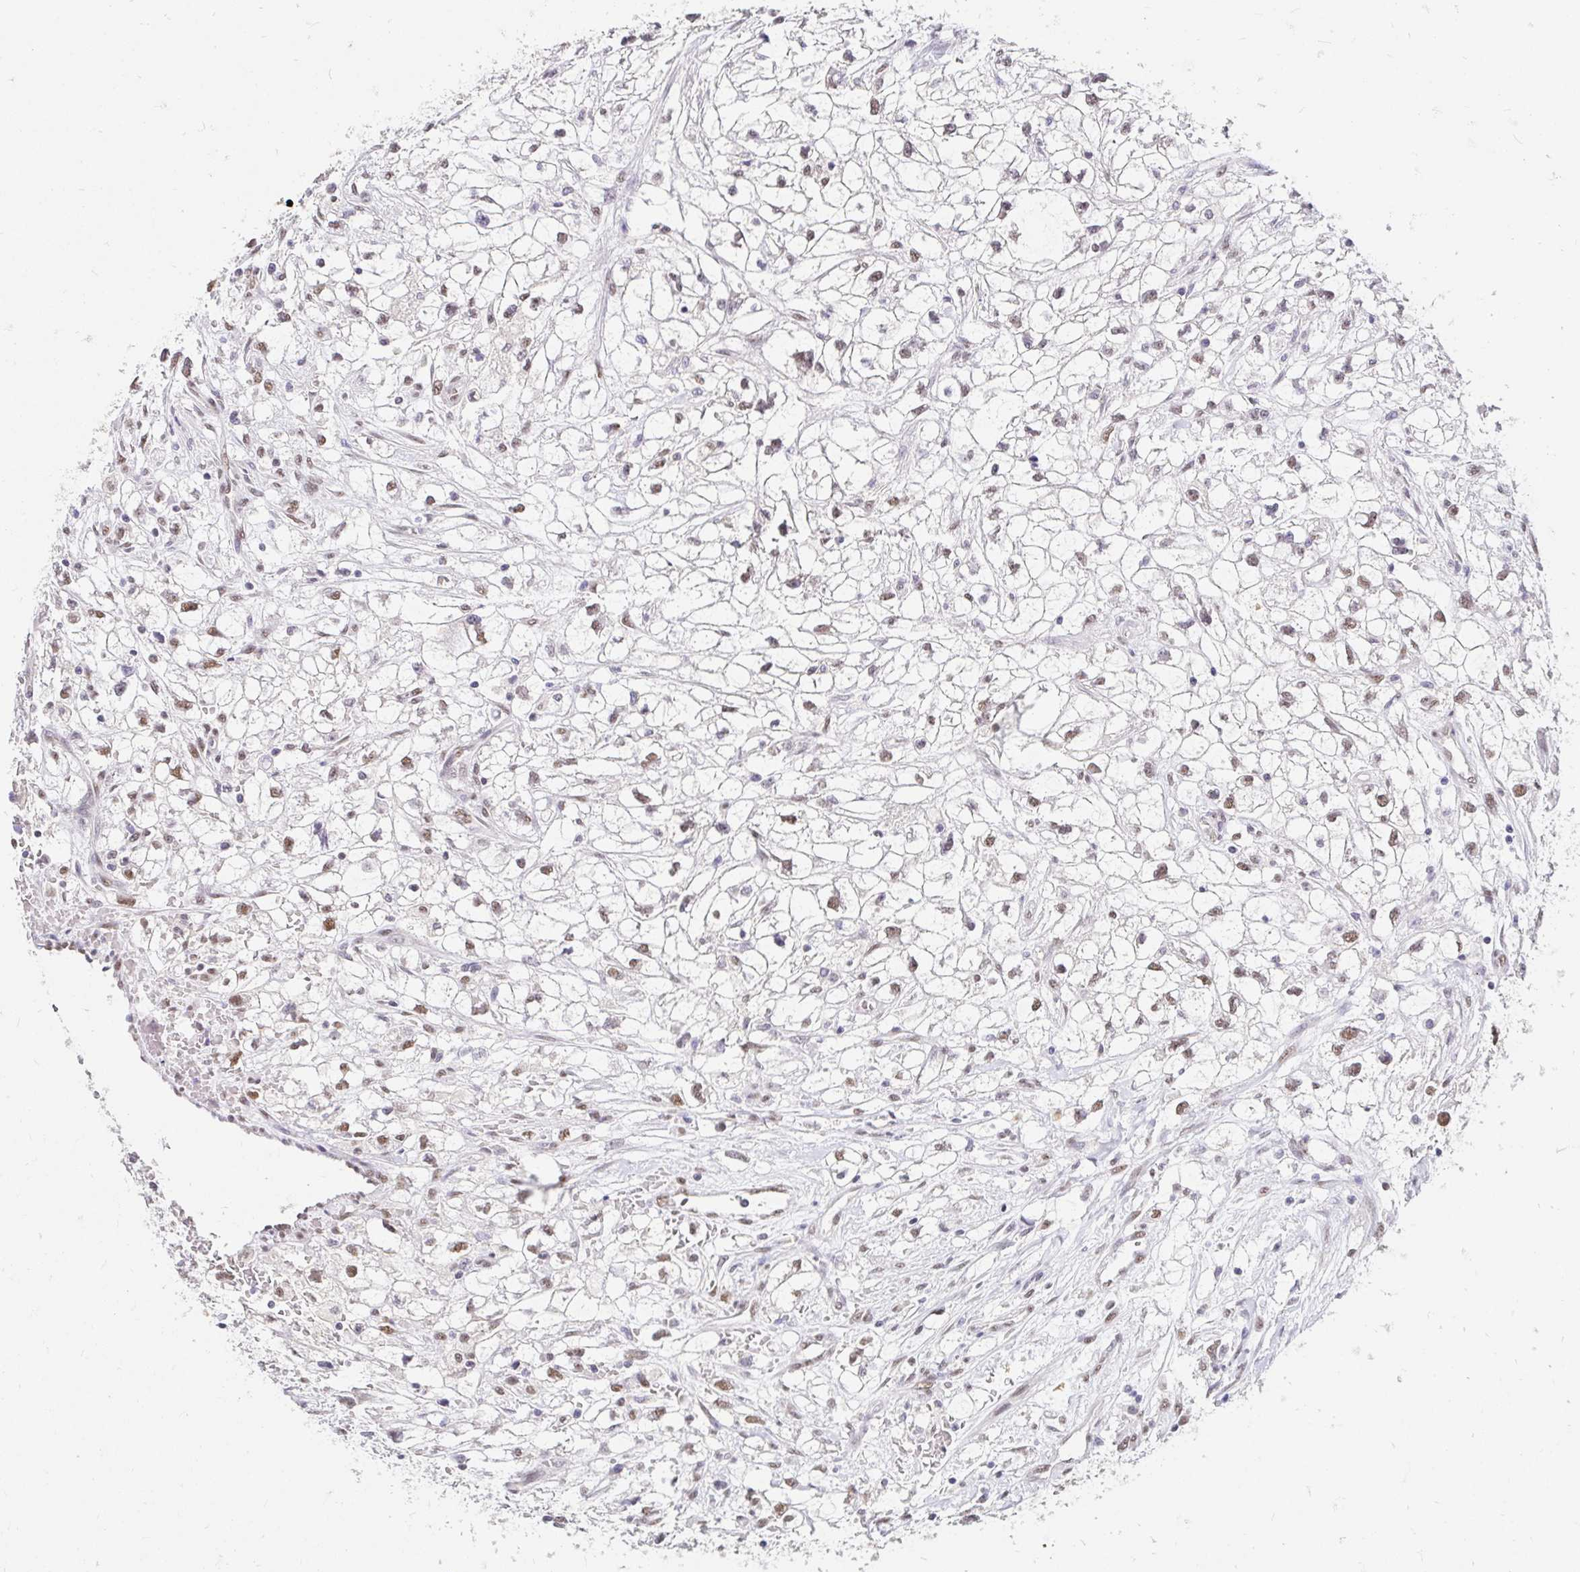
{"staining": {"intensity": "moderate", "quantity": ">75%", "location": "nuclear"}, "tissue": "renal cancer", "cell_type": "Tumor cells", "image_type": "cancer", "snomed": [{"axis": "morphology", "description": "Adenocarcinoma, NOS"}, {"axis": "topography", "description": "Kidney"}], "caption": "Renal cancer tissue reveals moderate nuclear positivity in about >75% of tumor cells, visualized by immunohistochemistry.", "gene": "RIMS4", "patient": {"sex": "male", "age": 59}}